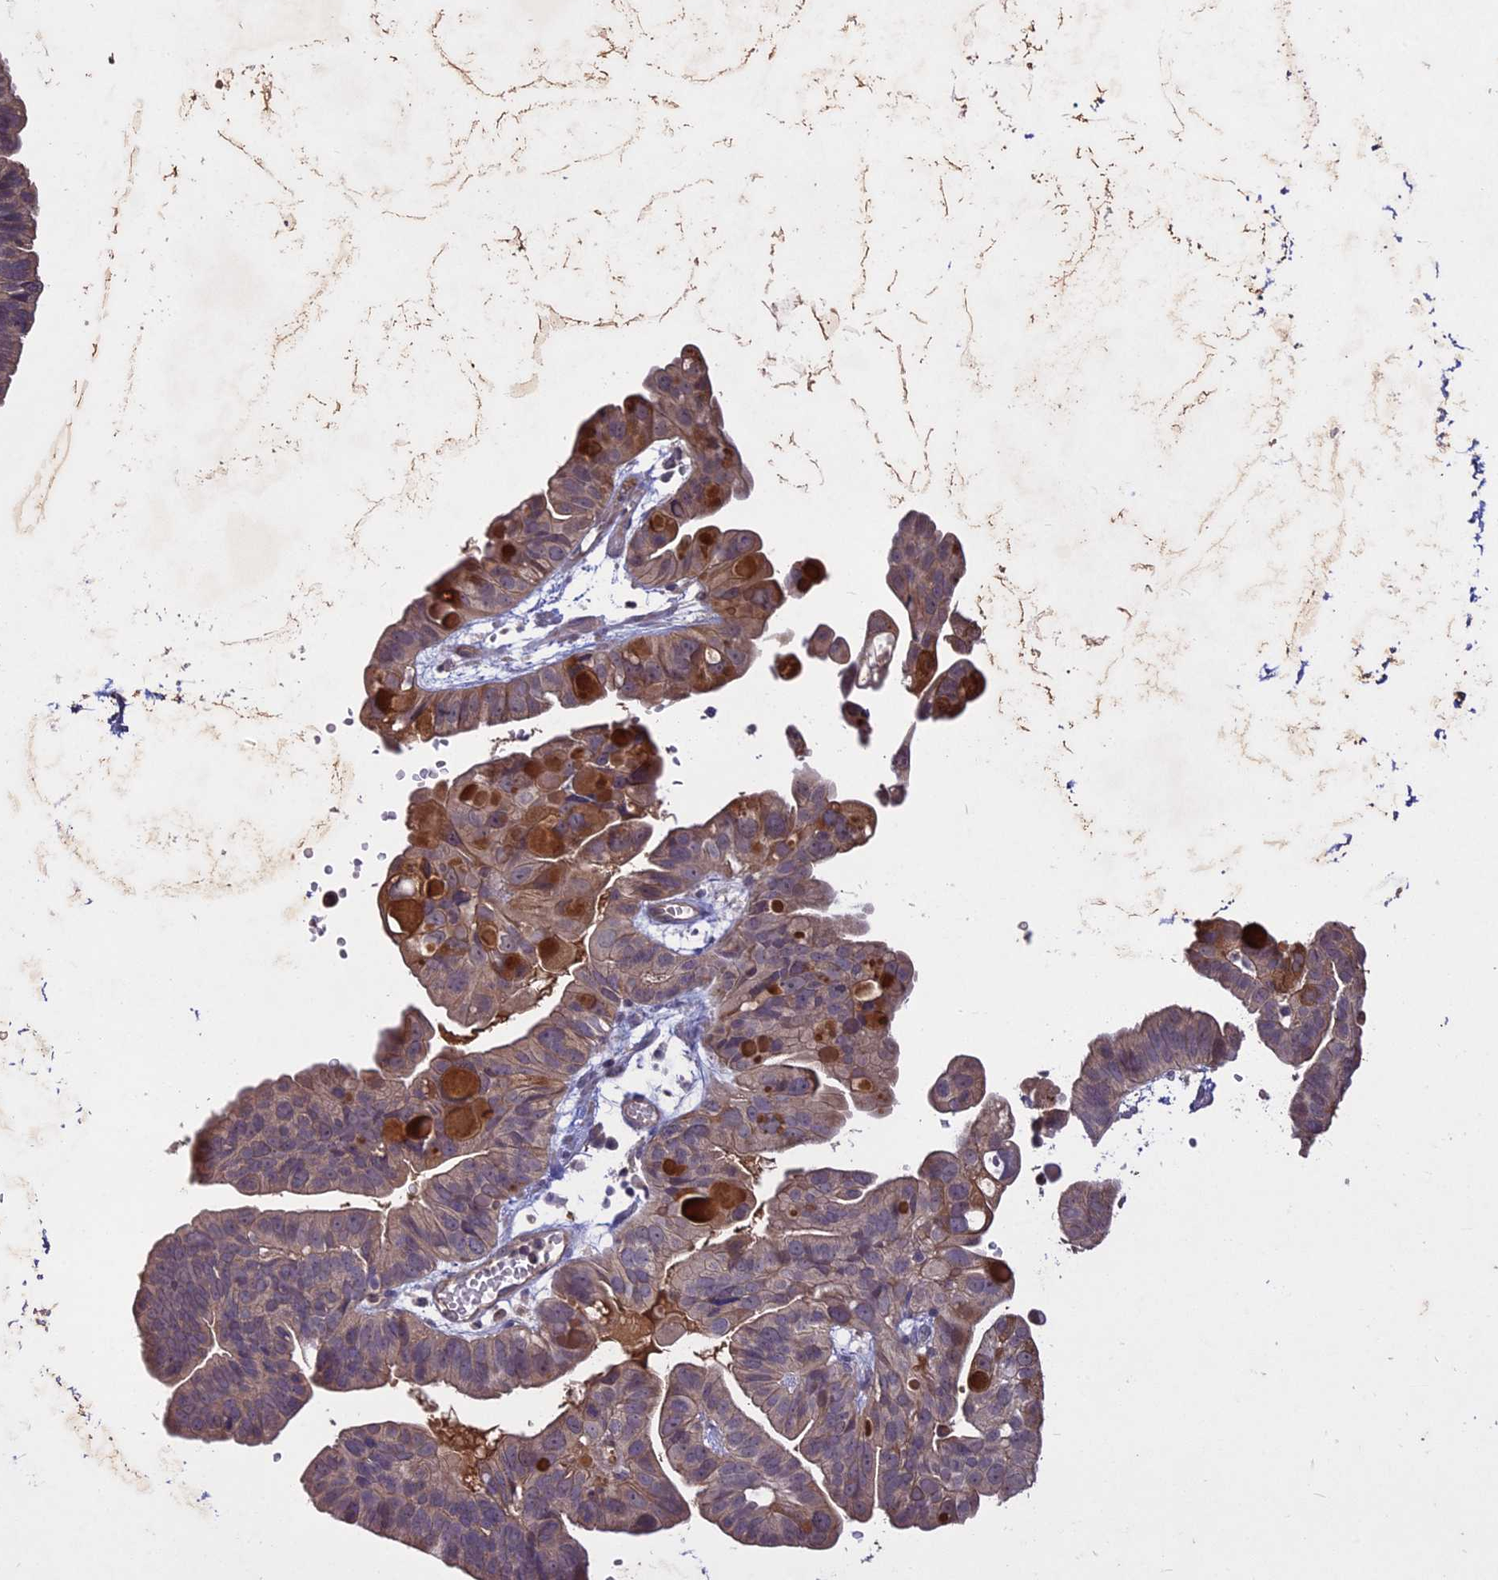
{"staining": {"intensity": "moderate", "quantity": "<25%", "location": "cytoplasmic/membranous"}, "tissue": "ovarian cancer", "cell_type": "Tumor cells", "image_type": "cancer", "snomed": [{"axis": "morphology", "description": "Cystadenocarcinoma, serous, NOS"}, {"axis": "topography", "description": "Ovary"}], "caption": "Immunohistochemistry (IHC) (DAB (3,3'-diaminobenzidine)) staining of ovarian serous cystadenocarcinoma reveals moderate cytoplasmic/membranous protein positivity in approximately <25% of tumor cells.", "gene": "ADO", "patient": {"sex": "female", "age": 56}}